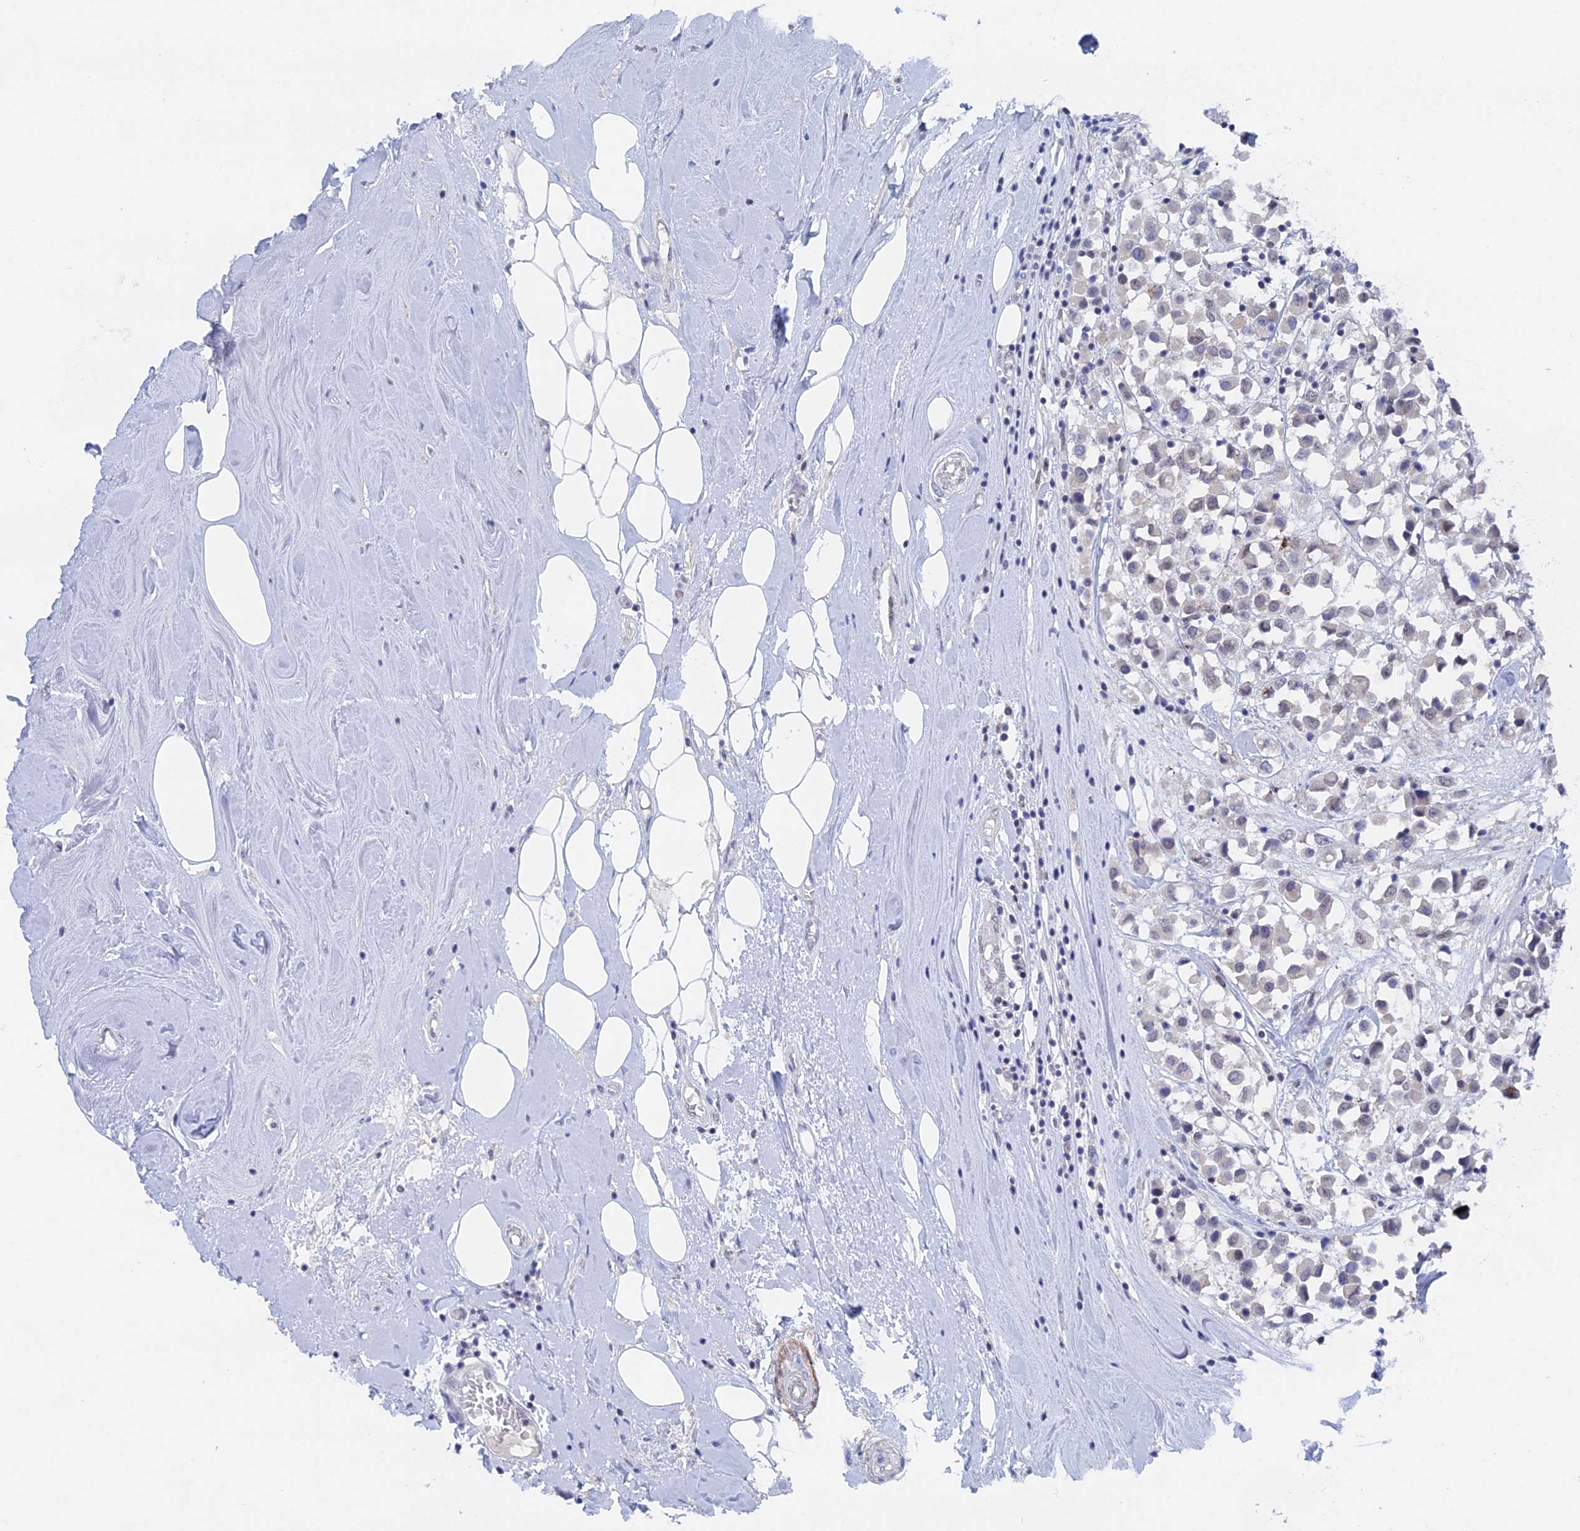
{"staining": {"intensity": "negative", "quantity": "none", "location": "none"}, "tissue": "breast cancer", "cell_type": "Tumor cells", "image_type": "cancer", "snomed": [{"axis": "morphology", "description": "Duct carcinoma"}, {"axis": "topography", "description": "Breast"}], "caption": "Tumor cells are negative for protein expression in human breast infiltrating ductal carcinoma.", "gene": "BRD2", "patient": {"sex": "female", "age": 61}}